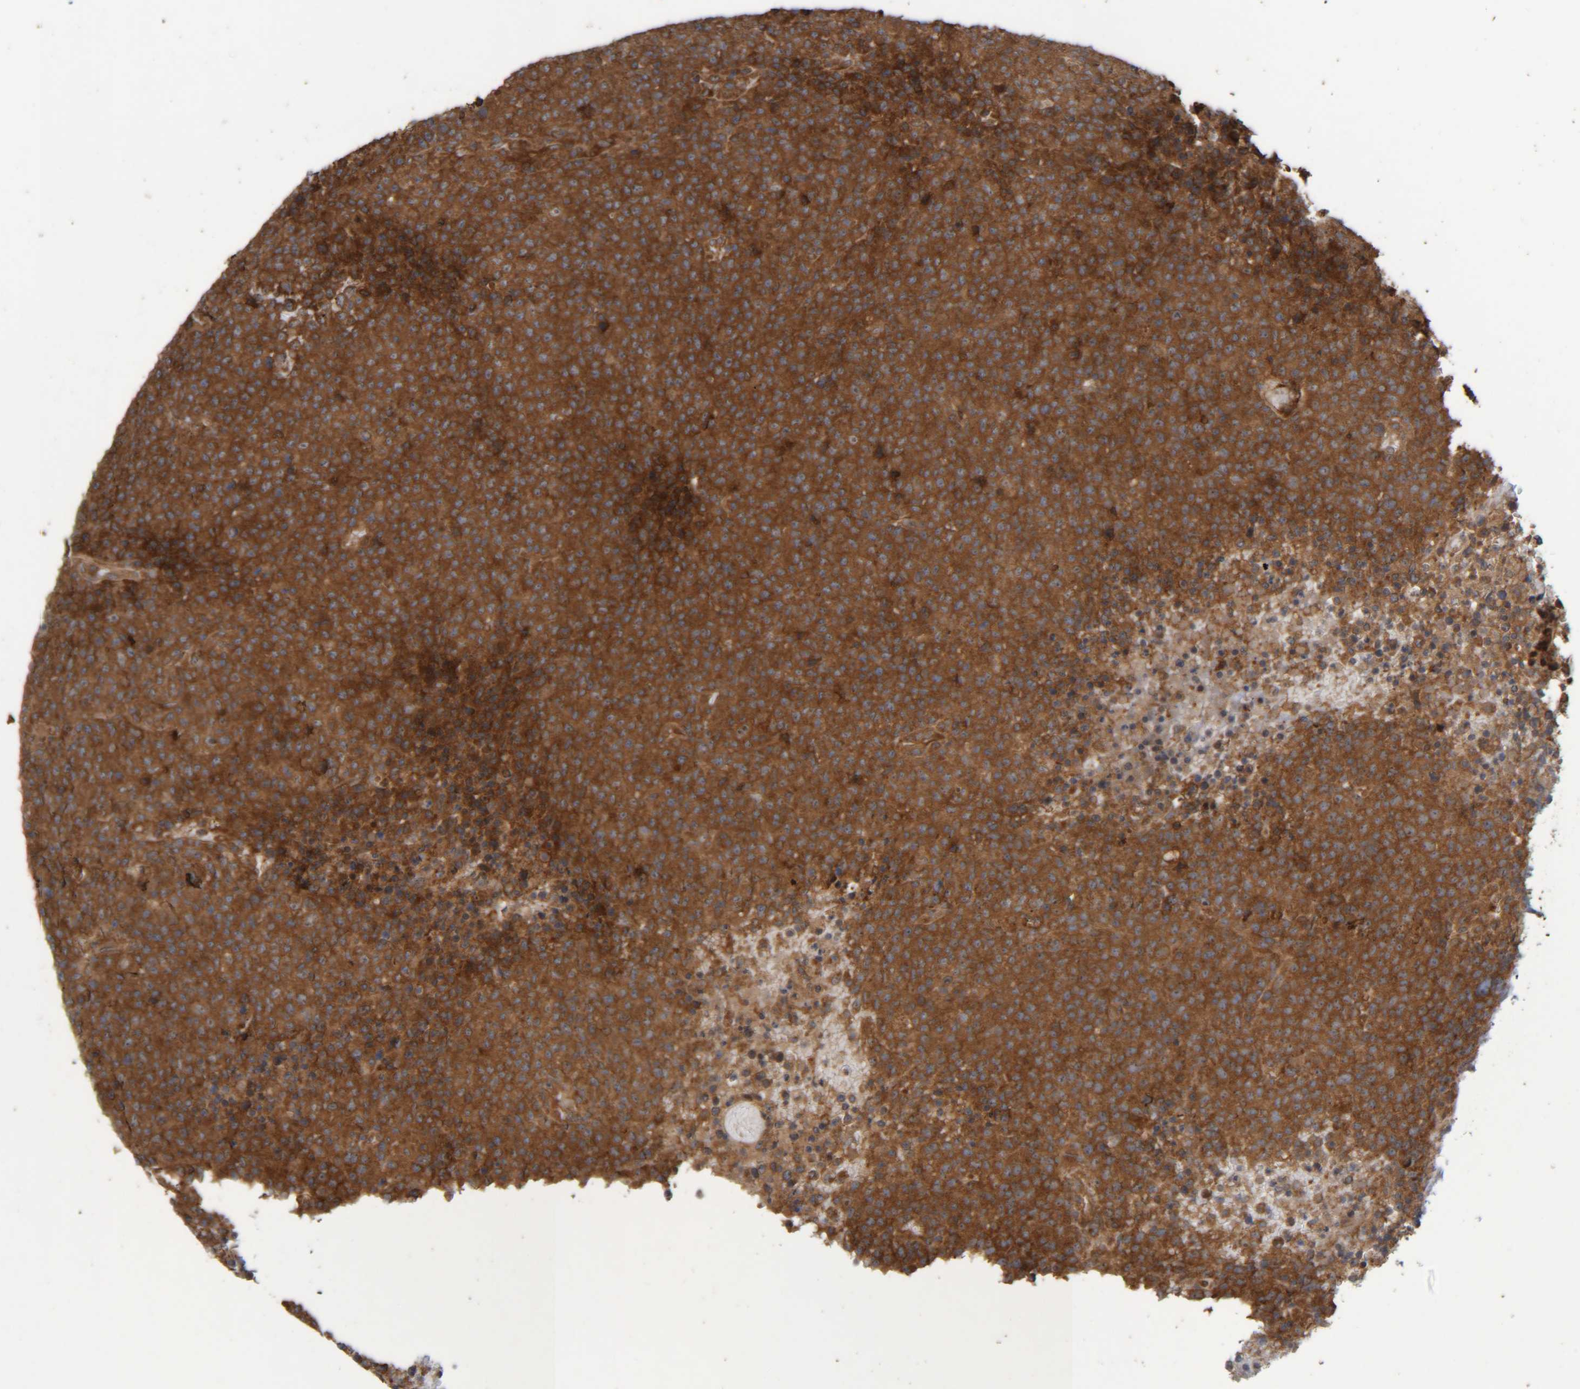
{"staining": {"intensity": "strong", "quantity": ">75%", "location": "cytoplasmic/membranous"}, "tissue": "lymphoma", "cell_type": "Tumor cells", "image_type": "cancer", "snomed": [{"axis": "morphology", "description": "Malignant lymphoma, non-Hodgkin's type, High grade"}, {"axis": "topography", "description": "Lymph node"}], "caption": "Immunohistochemical staining of lymphoma displays strong cytoplasmic/membranous protein expression in about >75% of tumor cells.", "gene": "CCDC57", "patient": {"sex": "male", "age": 13}}